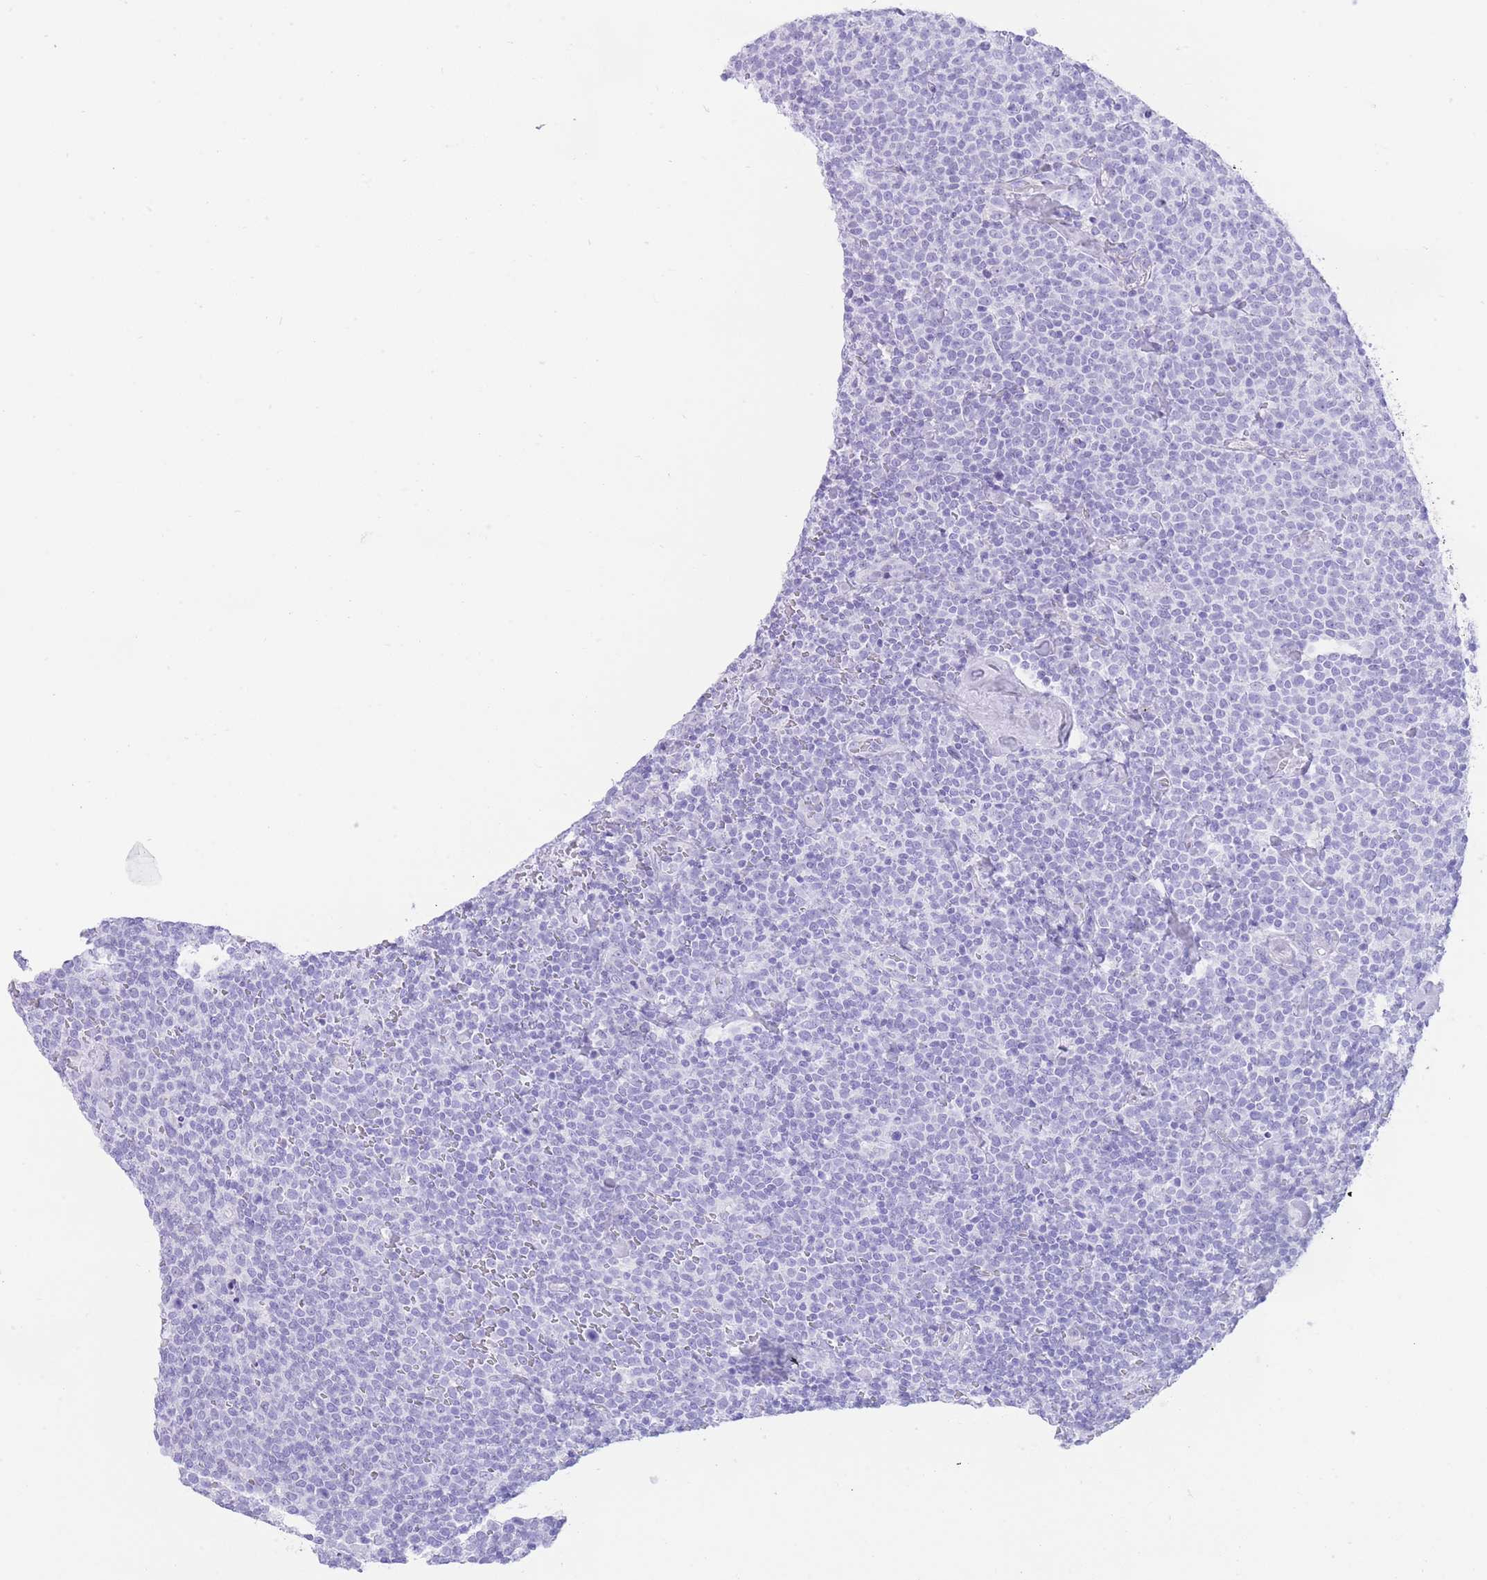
{"staining": {"intensity": "negative", "quantity": "none", "location": "none"}, "tissue": "lymphoma", "cell_type": "Tumor cells", "image_type": "cancer", "snomed": [{"axis": "morphology", "description": "Malignant lymphoma, non-Hodgkin's type, High grade"}, {"axis": "topography", "description": "Lymph node"}], "caption": "Immunohistochemistry histopathology image of neoplastic tissue: human malignant lymphoma, non-Hodgkin's type (high-grade) stained with DAB (3,3'-diaminobenzidine) reveals no significant protein positivity in tumor cells.", "gene": "ELOA2", "patient": {"sex": "male", "age": 61}}